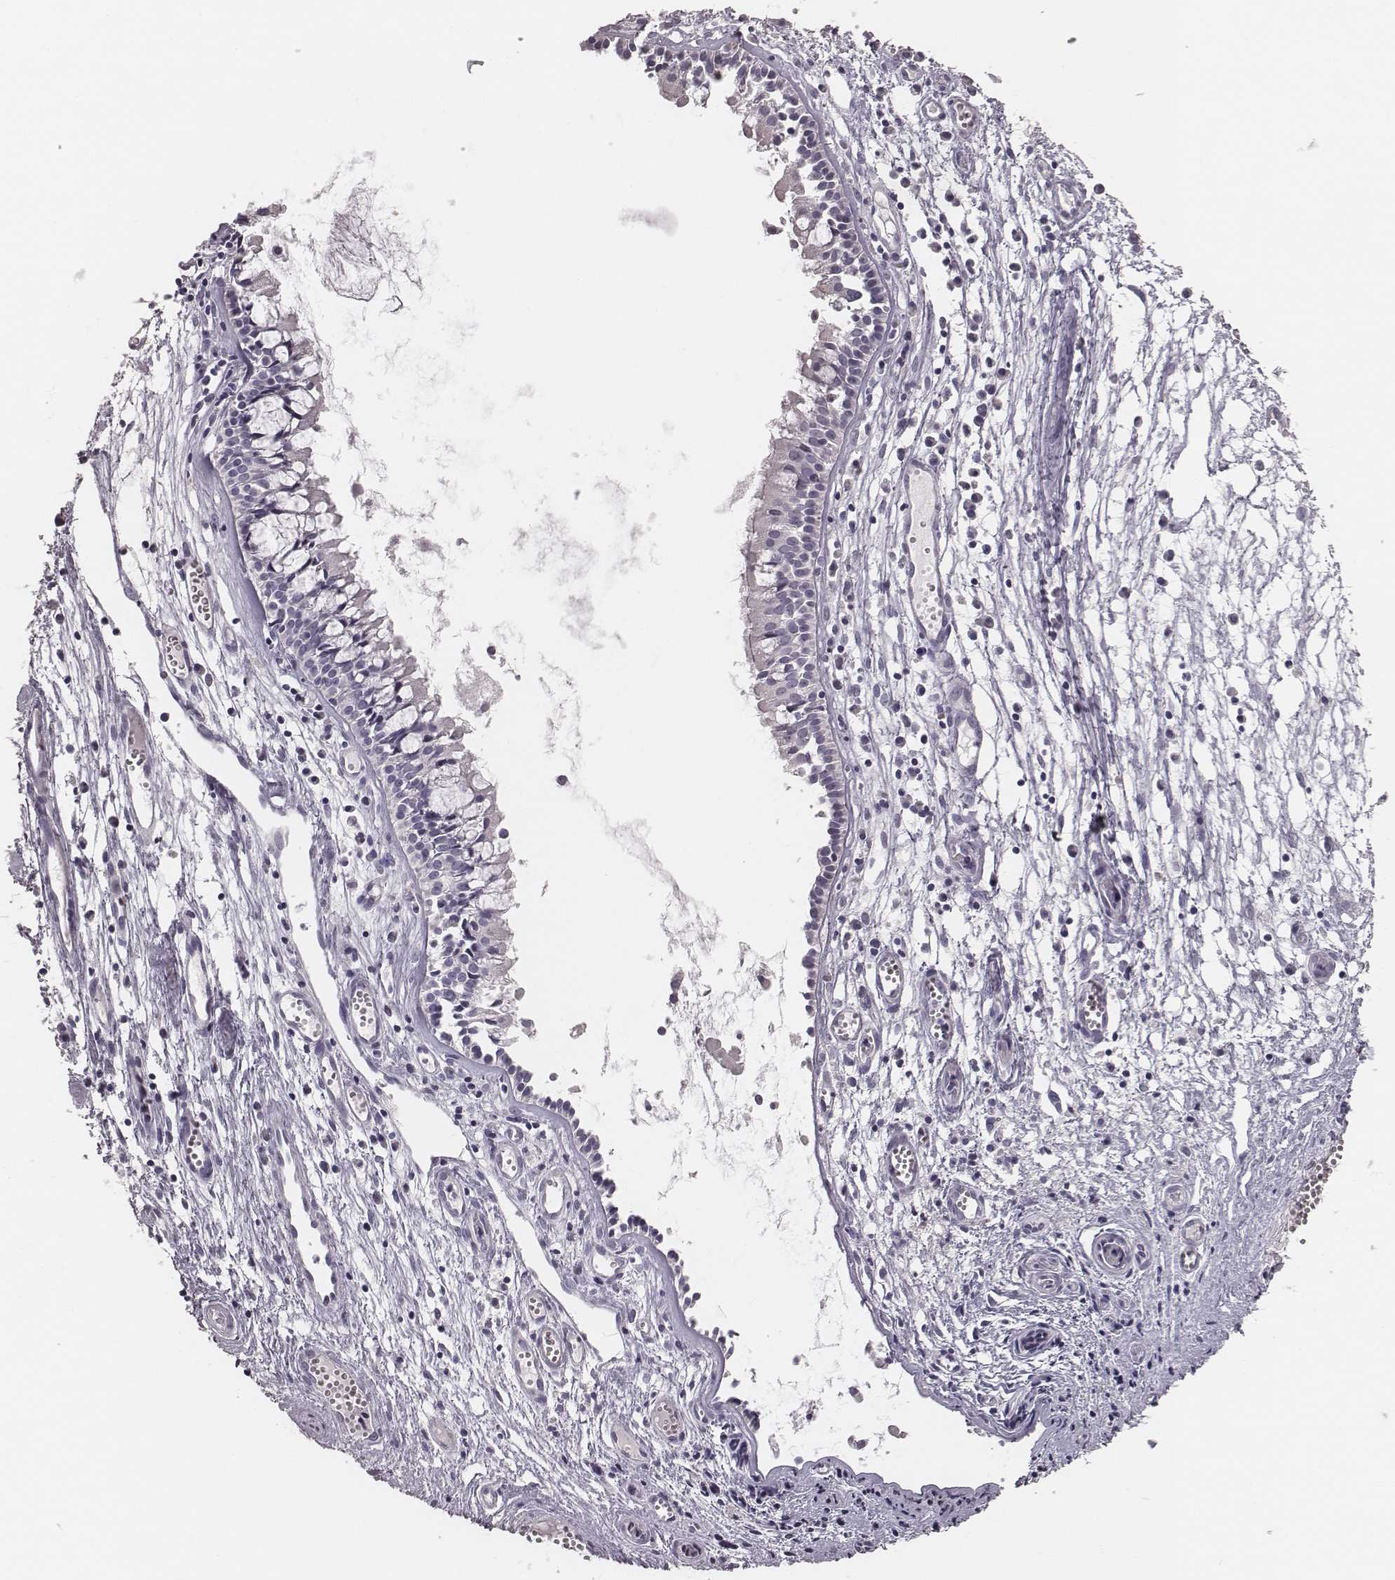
{"staining": {"intensity": "negative", "quantity": "none", "location": "none"}, "tissue": "nasopharynx", "cell_type": "Respiratory epithelial cells", "image_type": "normal", "snomed": [{"axis": "morphology", "description": "Normal tissue, NOS"}, {"axis": "topography", "description": "Nasopharynx"}], "caption": "The photomicrograph demonstrates no significant positivity in respiratory epithelial cells of nasopharynx. (Stains: DAB (3,3'-diaminobenzidine) immunohistochemistry (IHC) with hematoxylin counter stain, Microscopy: brightfield microscopy at high magnification).", "gene": "CSHL1", "patient": {"sex": "male", "age": 31}}